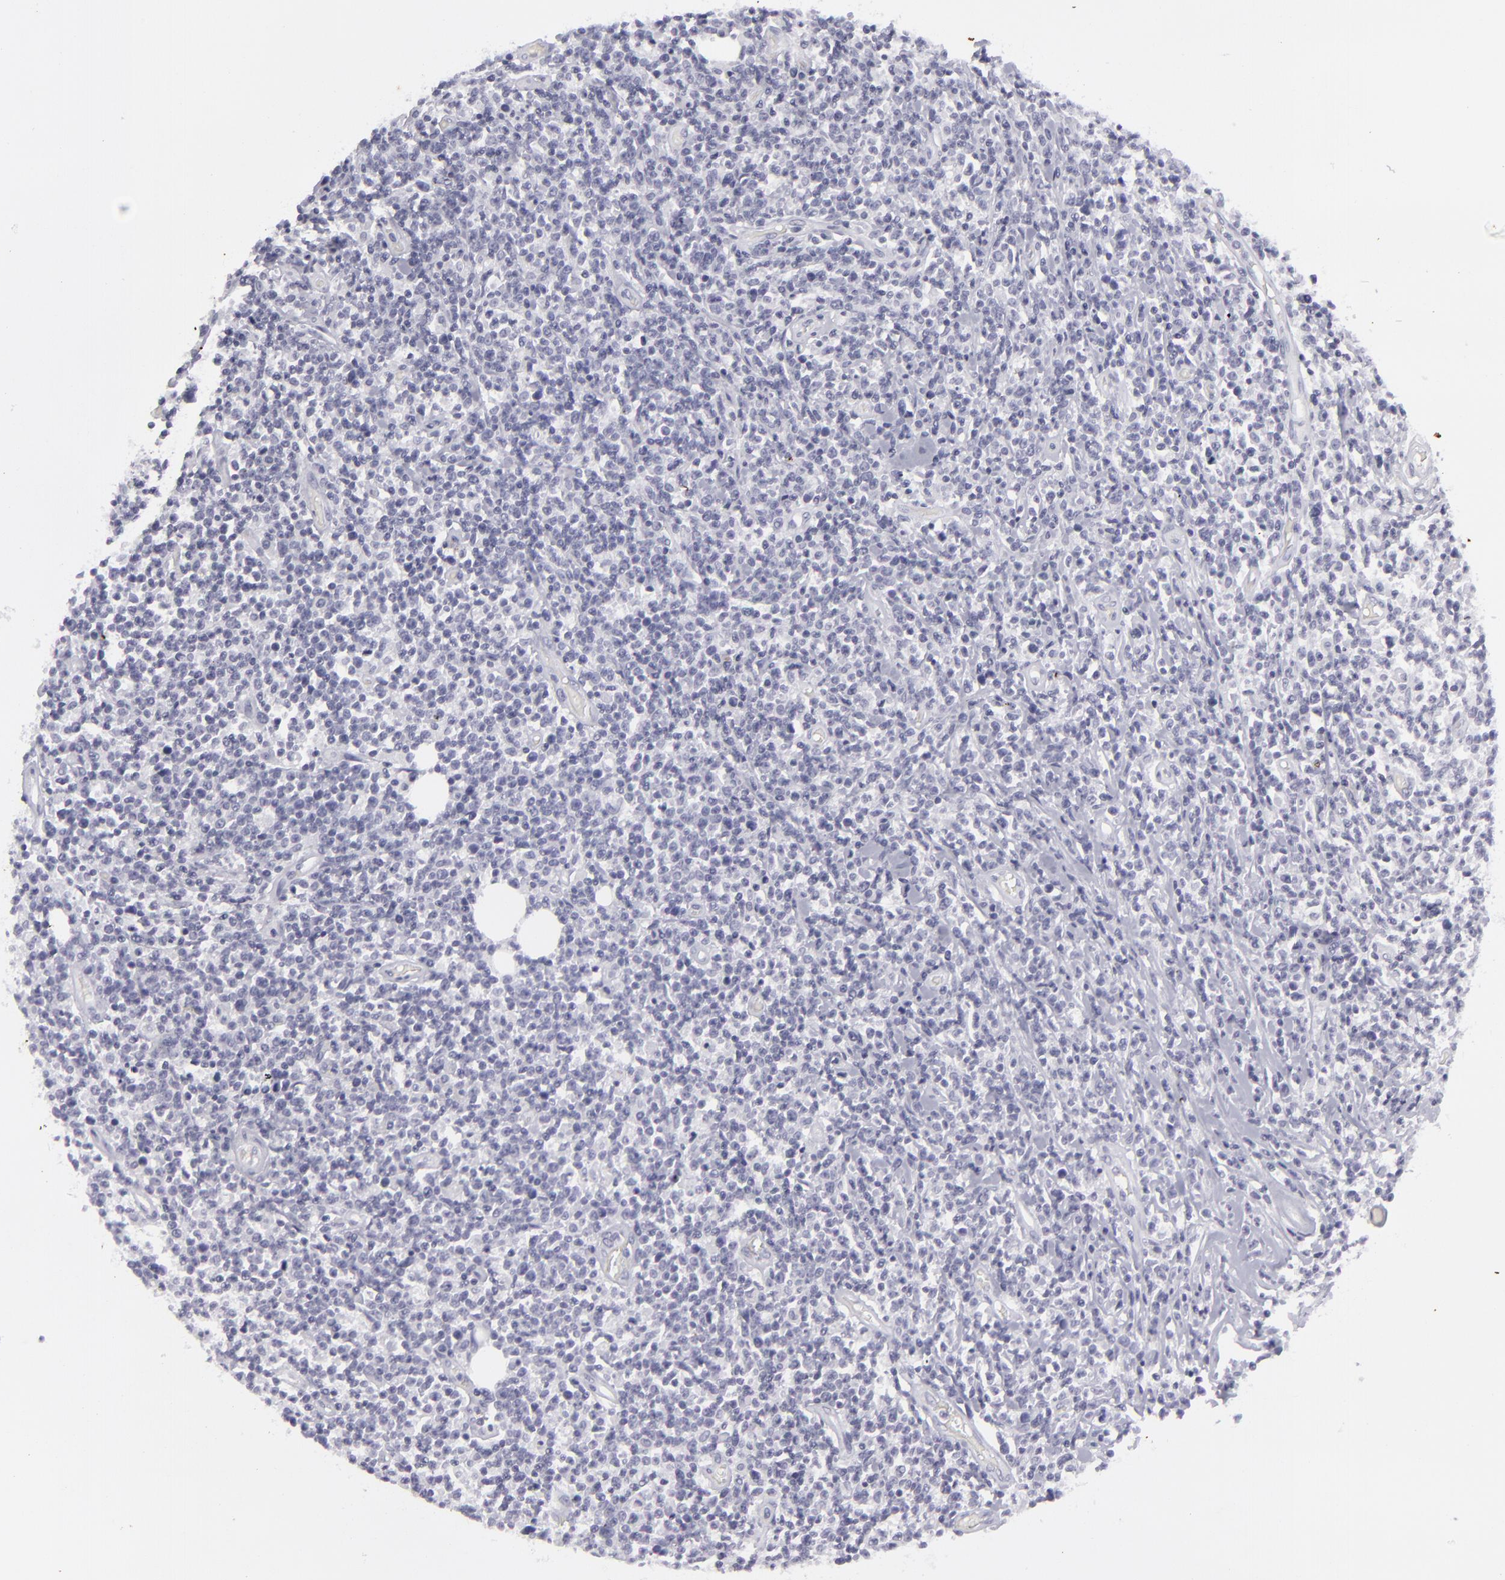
{"staining": {"intensity": "negative", "quantity": "none", "location": "none"}, "tissue": "lymphoma", "cell_type": "Tumor cells", "image_type": "cancer", "snomed": [{"axis": "morphology", "description": "Malignant lymphoma, non-Hodgkin's type, High grade"}, {"axis": "topography", "description": "Colon"}], "caption": "High power microscopy image of an immunohistochemistry photomicrograph of lymphoma, revealing no significant positivity in tumor cells.", "gene": "KRT1", "patient": {"sex": "male", "age": 82}}